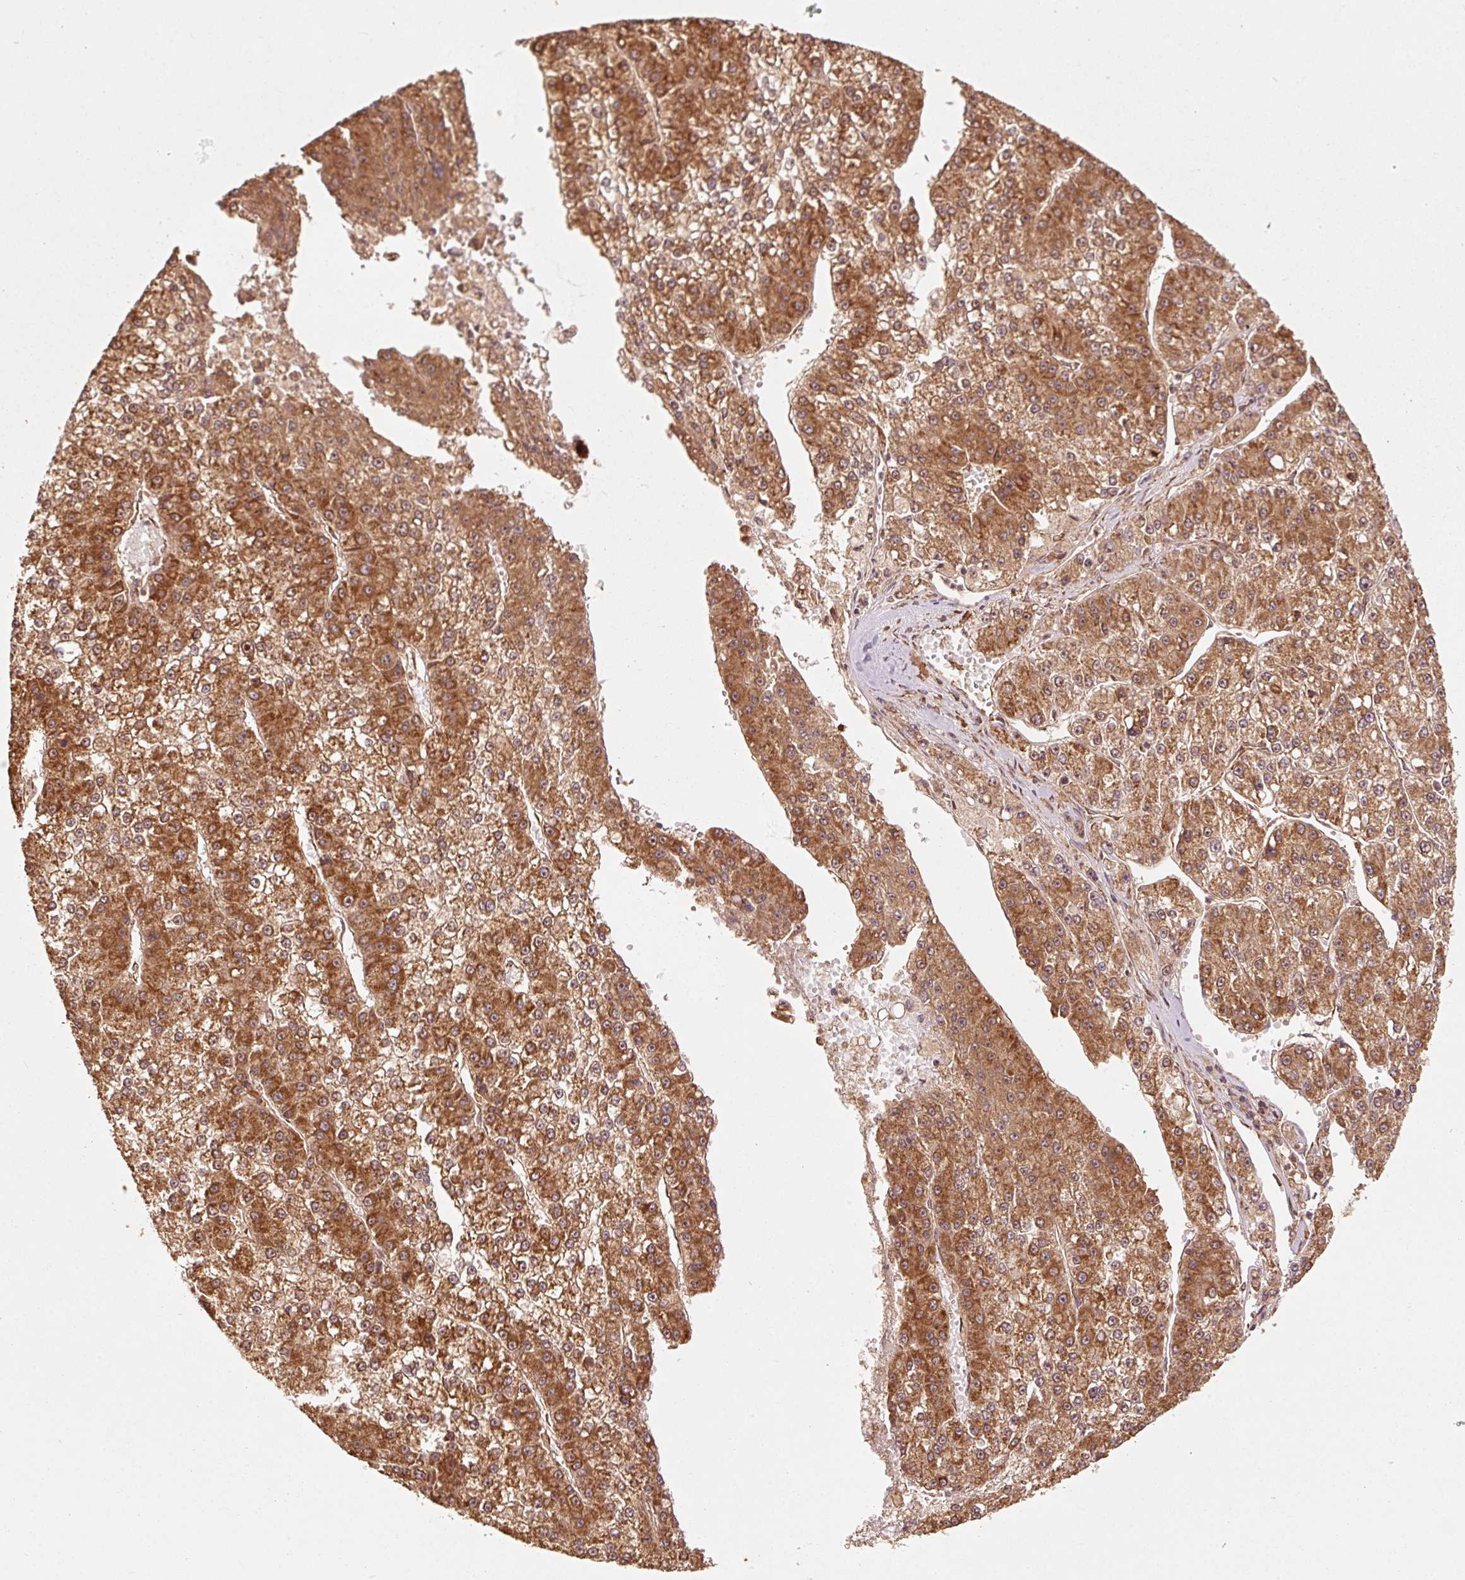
{"staining": {"intensity": "strong", "quantity": ">75%", "location": "cytoplasmic/membranous"}, "tissue": "liver cancer", "cell_type": "Tumor cells", "image_type": "cancer", "snomed": [{"axis": "morphology", "description": "Carcinoma, Hepatocellular, NOS"}, {"axis": "topography", "description": "Liver"}], "caption": "An image of human liver hepatocellular carcinoma stained for a protein shows strong cytoplasmic/membranous brown staining in tumor cells. (IHC, brightfield microscopy, high magnification).", "gene": "MRPL16", "patient": {"sex": "female", "age": 73}}